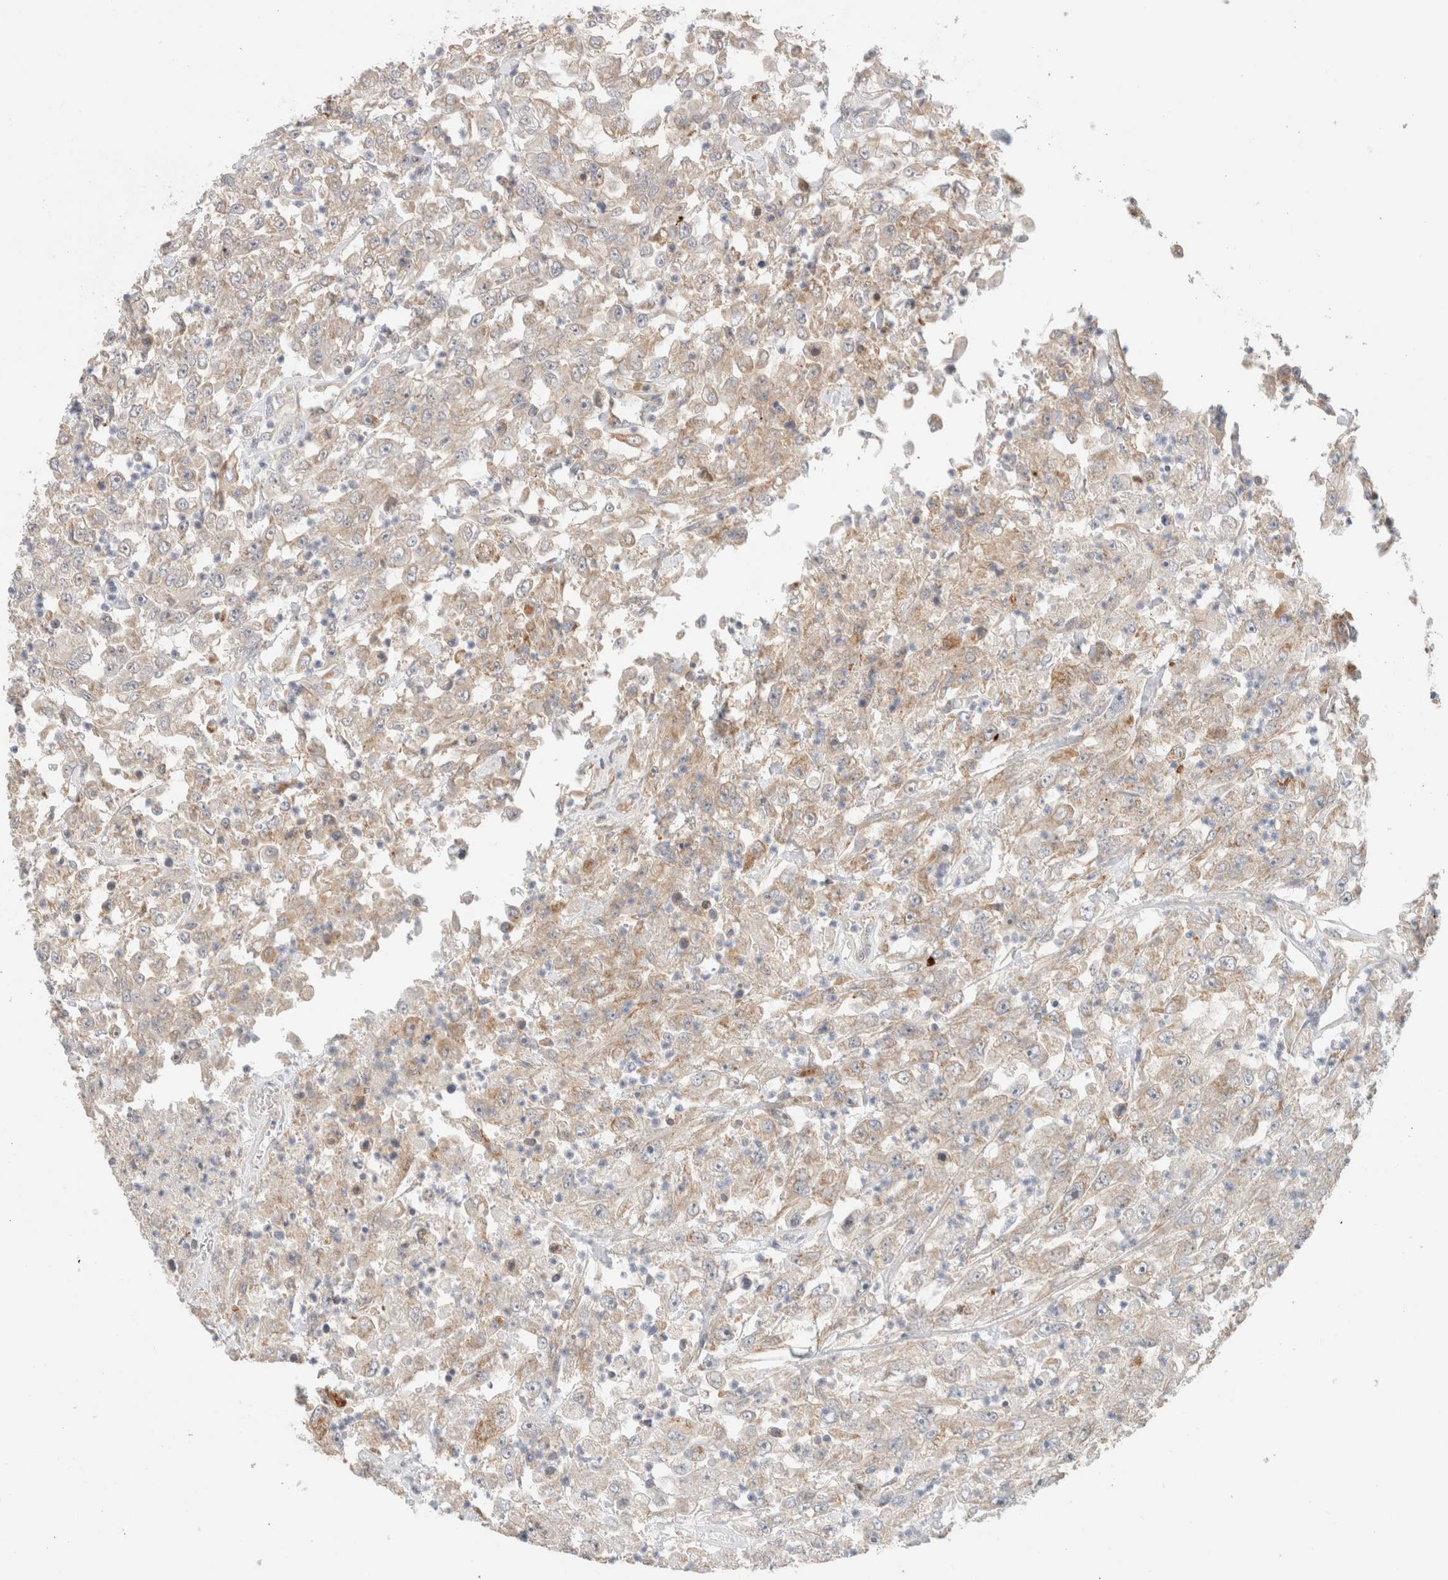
{"staining": {"intensity": "weak", "quantity": "25%-75%", "location": "cytoplasmic/membranous"}, "tissue": "urothelial cancer", "cell_type": "Tumor cells", "image_type": "cancer", "snomed": [{"axis": "morphology", "description": "Urothelial carcinoma, High grade"}, {"axis": "topography", "description": "Urinary bladder"}], "caption": "There is low levels of weak cytoplasmic/membranous staining in tumor cells of high-grade urothelial carcinoma, as demonstrated by immunohistochemical staining (brown color).", "gene": "MRM3", "patient": {"sex": "male", "age": 46}}